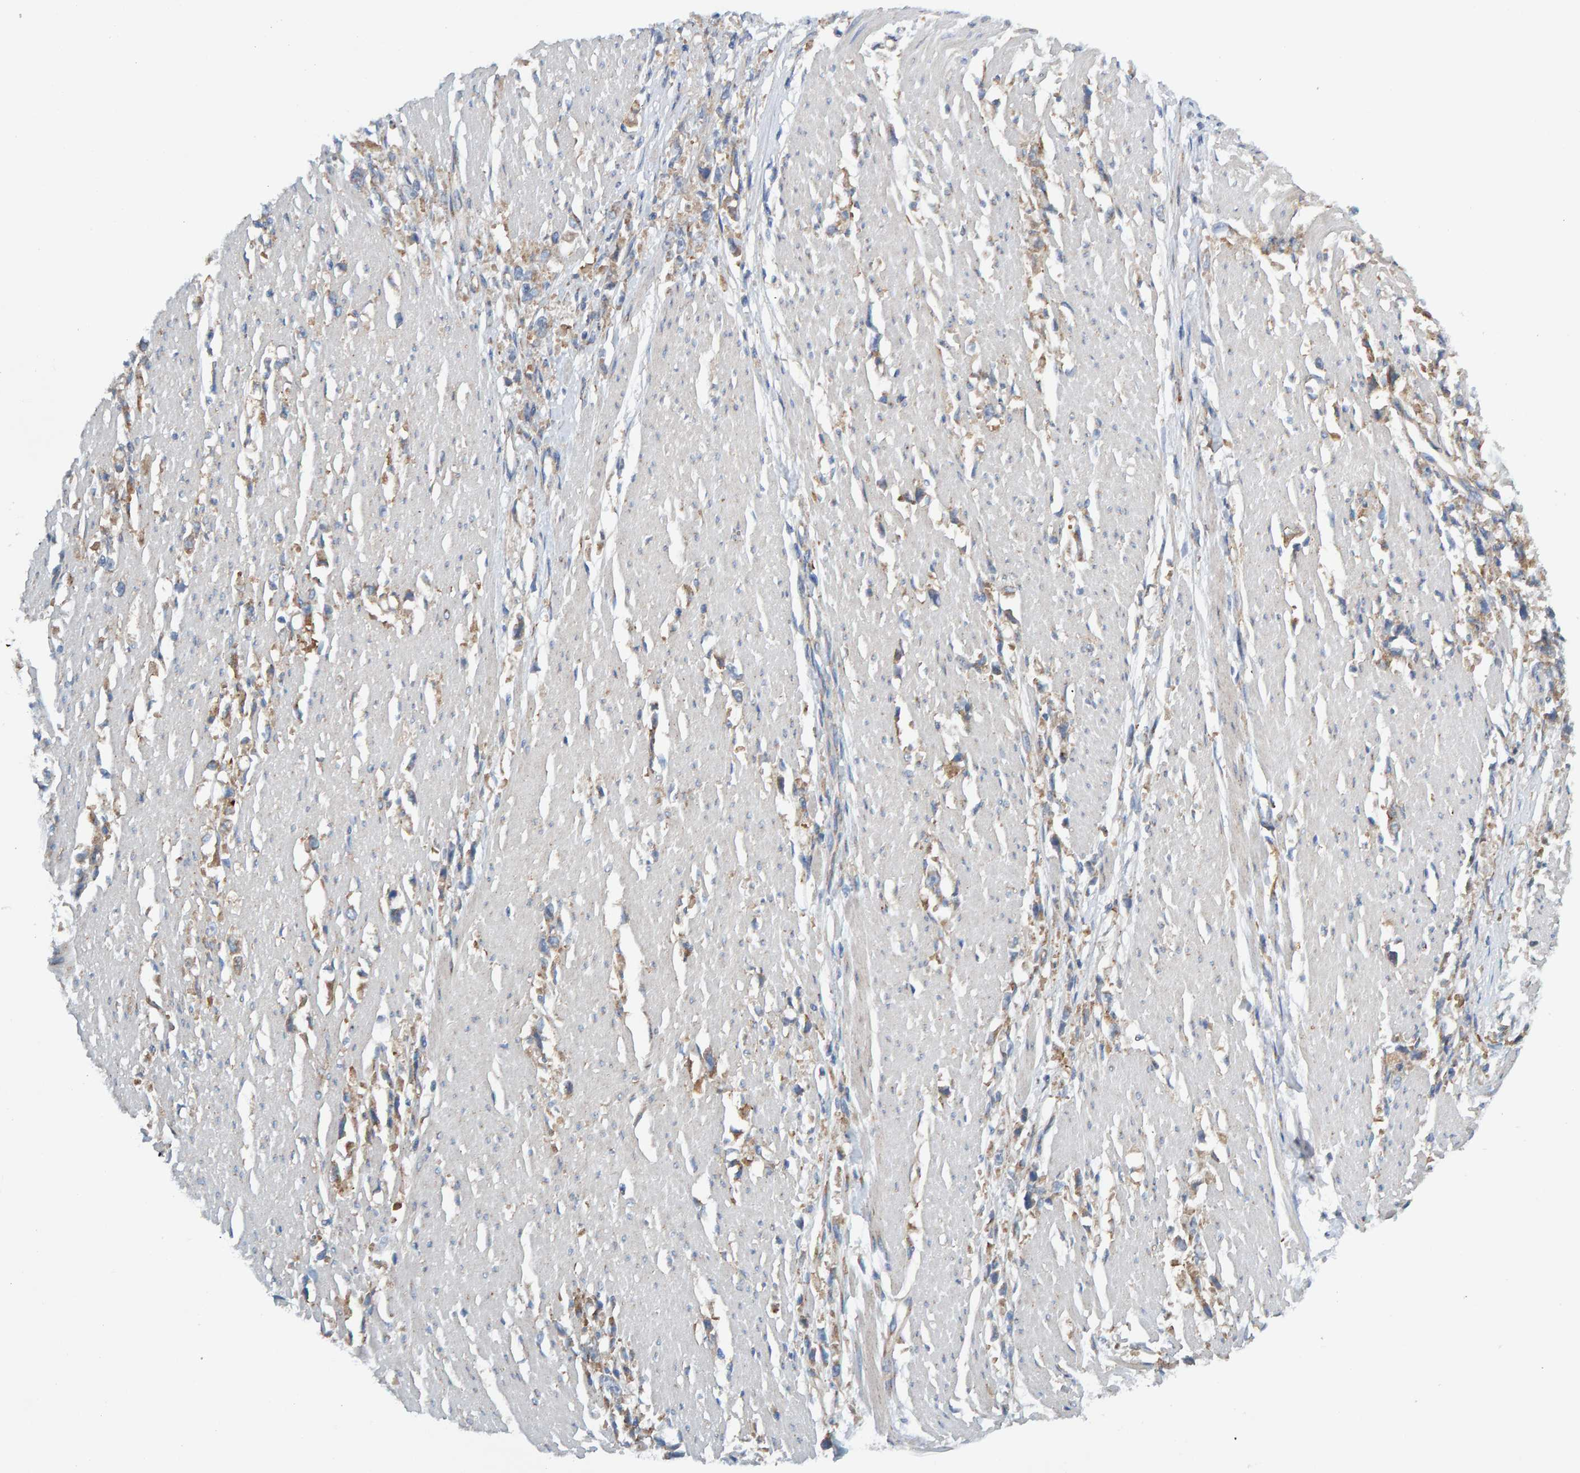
{"staining": {"intensity": "weak", "quantity": ">75%", "location": "cytoplasmic/membranous"}, "tissue": "stomach cancer", "cell_type": "Tumor cells", "image_type": "cancer", "snomed": [{"axis": "morphology", "description": "Adenocarcinoma, NOS"}, {"axis": "topography", "description": "Stomach"}], "caption": "Protein expression analysis of human adenocarcinoma (stomach) reveals weak cytoplasmic/membranous positivity in about >75% of tumor cells. Nuclei are stained in blue.", "gene": "MKLN1", "patient": {"sex": "female", "age": 59}}